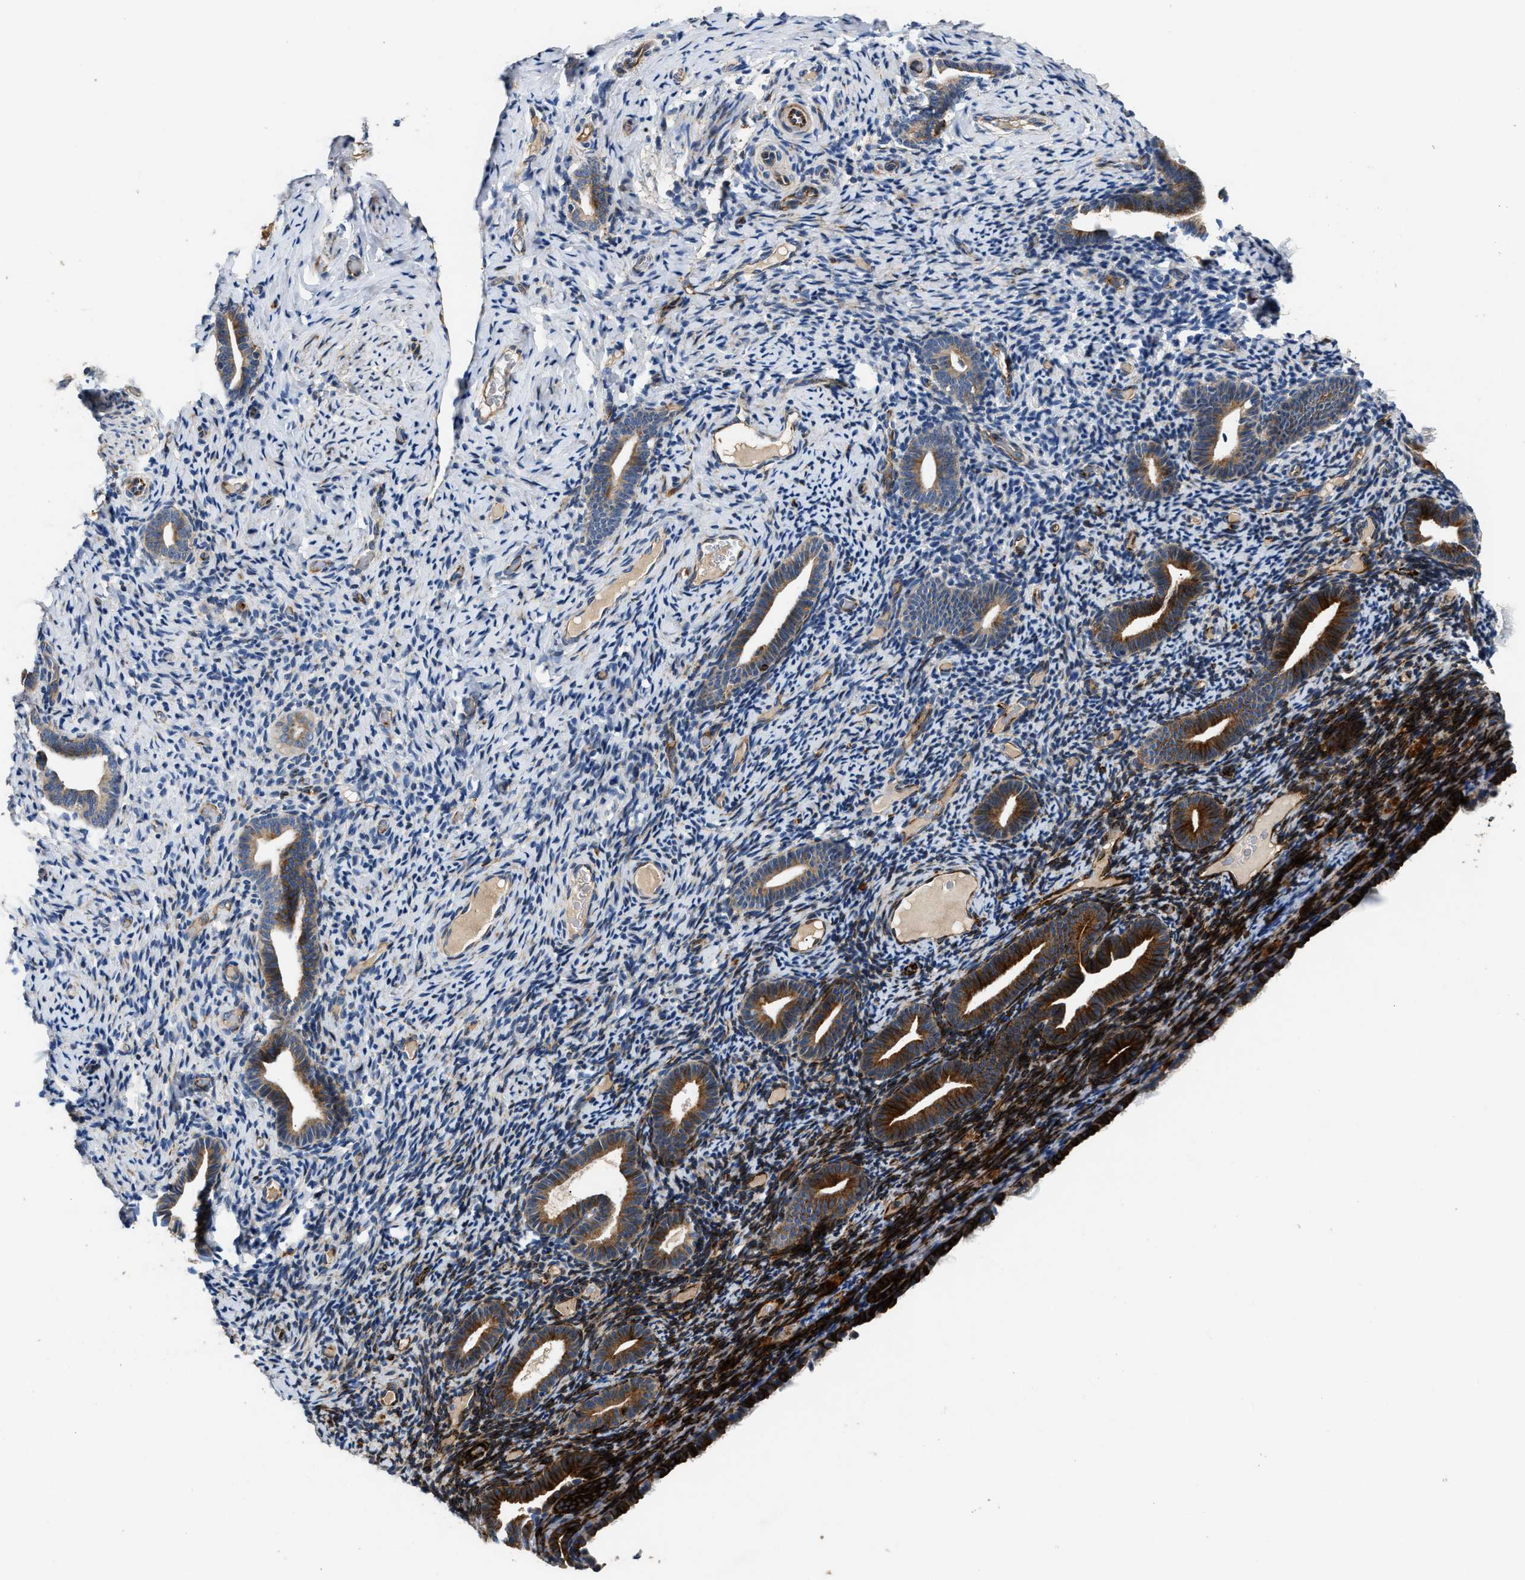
{"staining": {"intensity": "negative", "quantity": "none", "location": "none"}, "tissue": "endometrium", "cell_type": "Cells in endometrial stroma", "image_type": "normal", "snomed": [{"axis": "morphology", "description": "Normal tissue, NOS"}, {"axis": "topography", "description": "Endometrium"}], "caption": "IHC image of normal human endometrium stained for a protein (brown), which reveals no expression in cells in endometrial stroma. The staining was performed using DAB (3,3'-diaminobenzidine) to visualize the protein expression in brown, while the nuclei were stained in blue with hematoxylin (Magnification: 20x).", "gene": "IL17RC", "patient": {"sex": "female", "age": 51}}